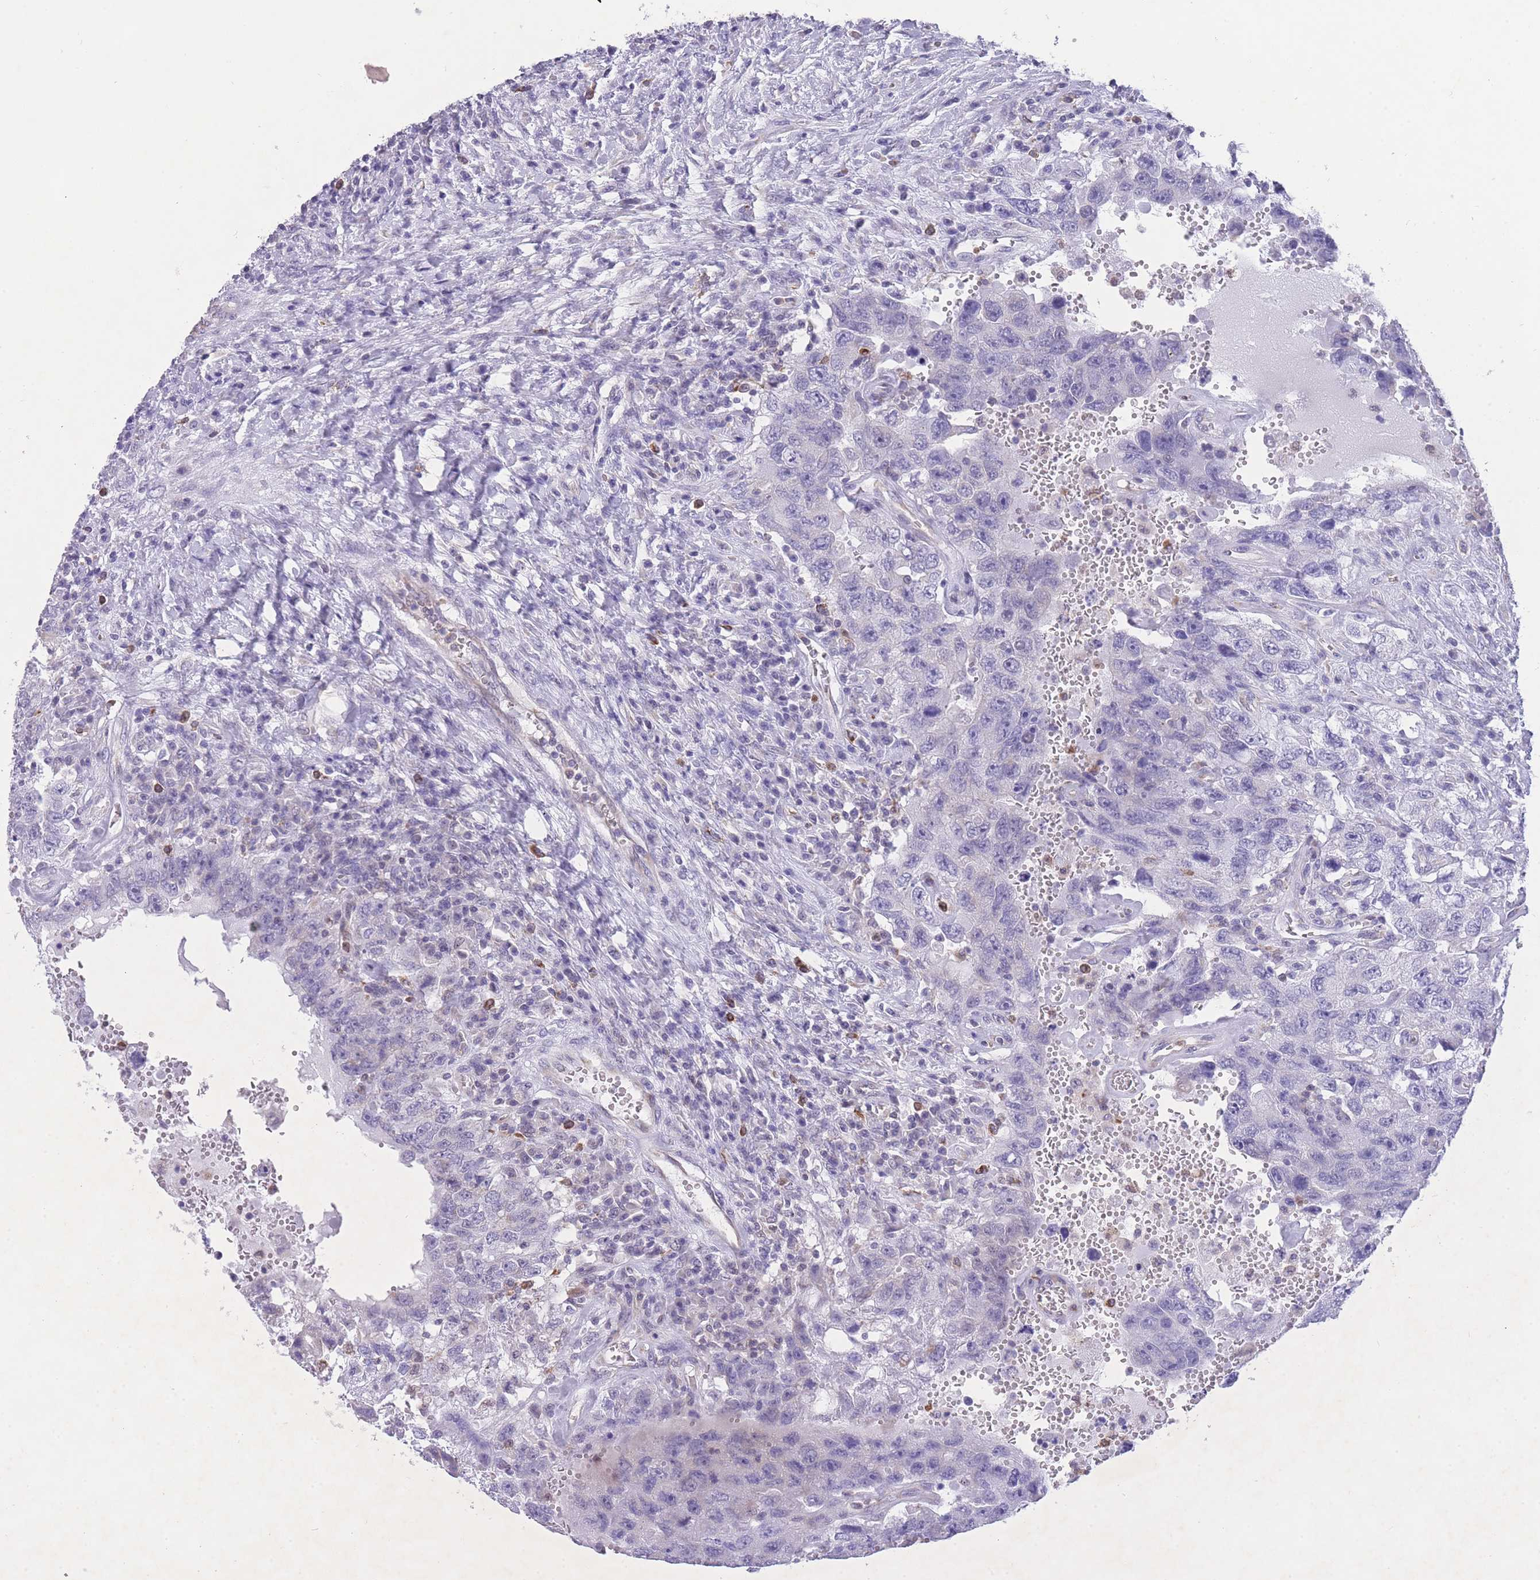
{"staining": {"intensity": "negative", "quantity": "none", "location": "none"}, "tissue": "testis cancer", "cell_type": "Tumor cells", "image_type": "cancer", "snomed": [{"axis": "morphology", "description": "Carcinoma, Embryonal, NOS"}, {"axis": "topography", "description": "Testis"}], "caption": "Tumor cells show no significant positivity in embryonal carcinoma (testis).", "gene": "ZNF662", "patient": {"sex": "male", "age": 26}}